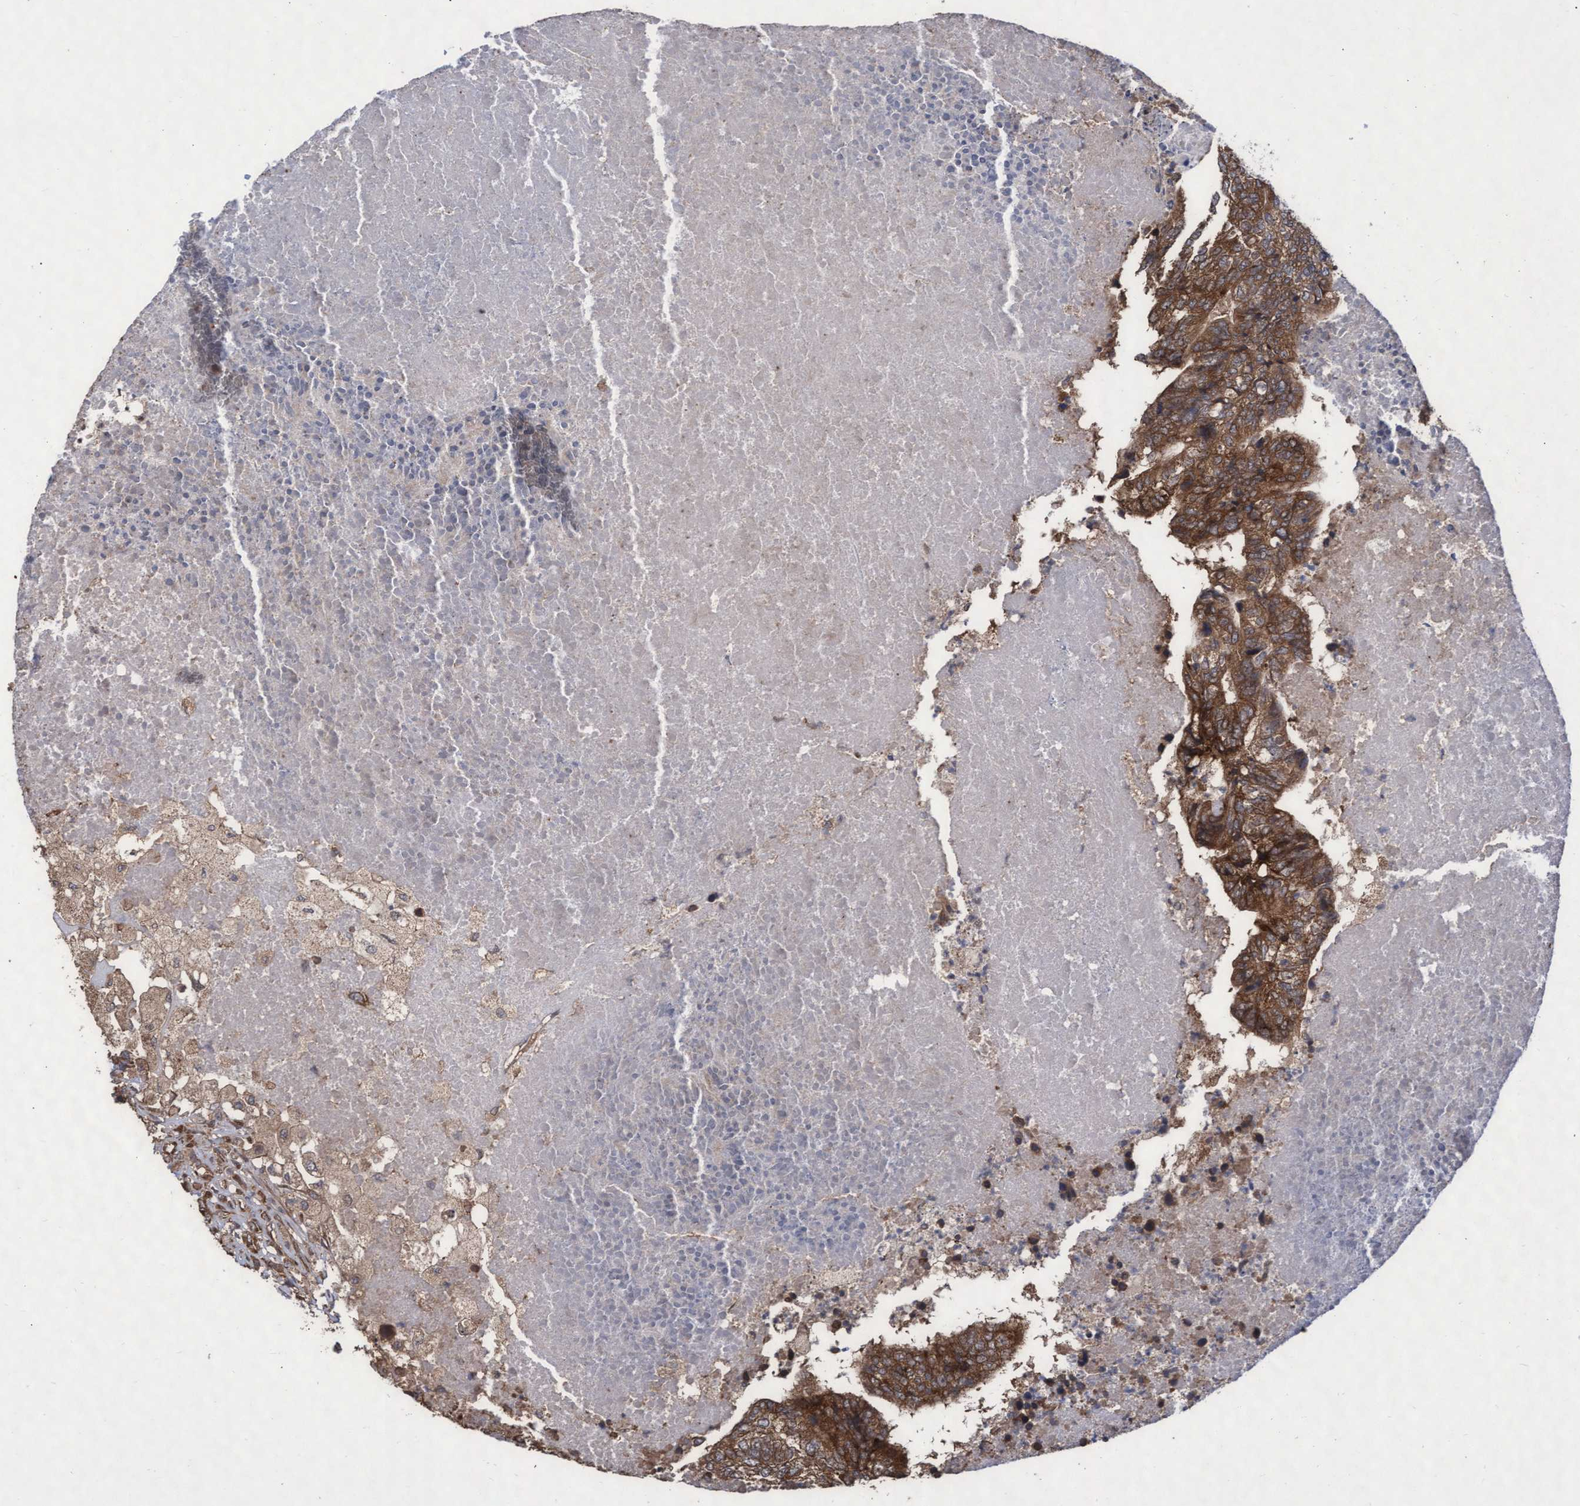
{"staining": {"intensity": "strong", "quantity": ">75%", "location": "cytoplasmic/membranous"}, "tissue": "colorectal cancer", "cell_type": "Tumor cells", "image_type": "cancer", "snomed": [{"axis": "morphology", "description": "Adenocarcinoma, NOS"}, {"axis": "topography", "description": "Colon"}], "caption": "Protein expression by immunohistochemistry exhibits strong cytoplasmic/membranous staining in approximately >75% of tumor cells in colorectal cancer.", "gene": "ABCF2", "patient": {"sex": "female", "age": 67}}